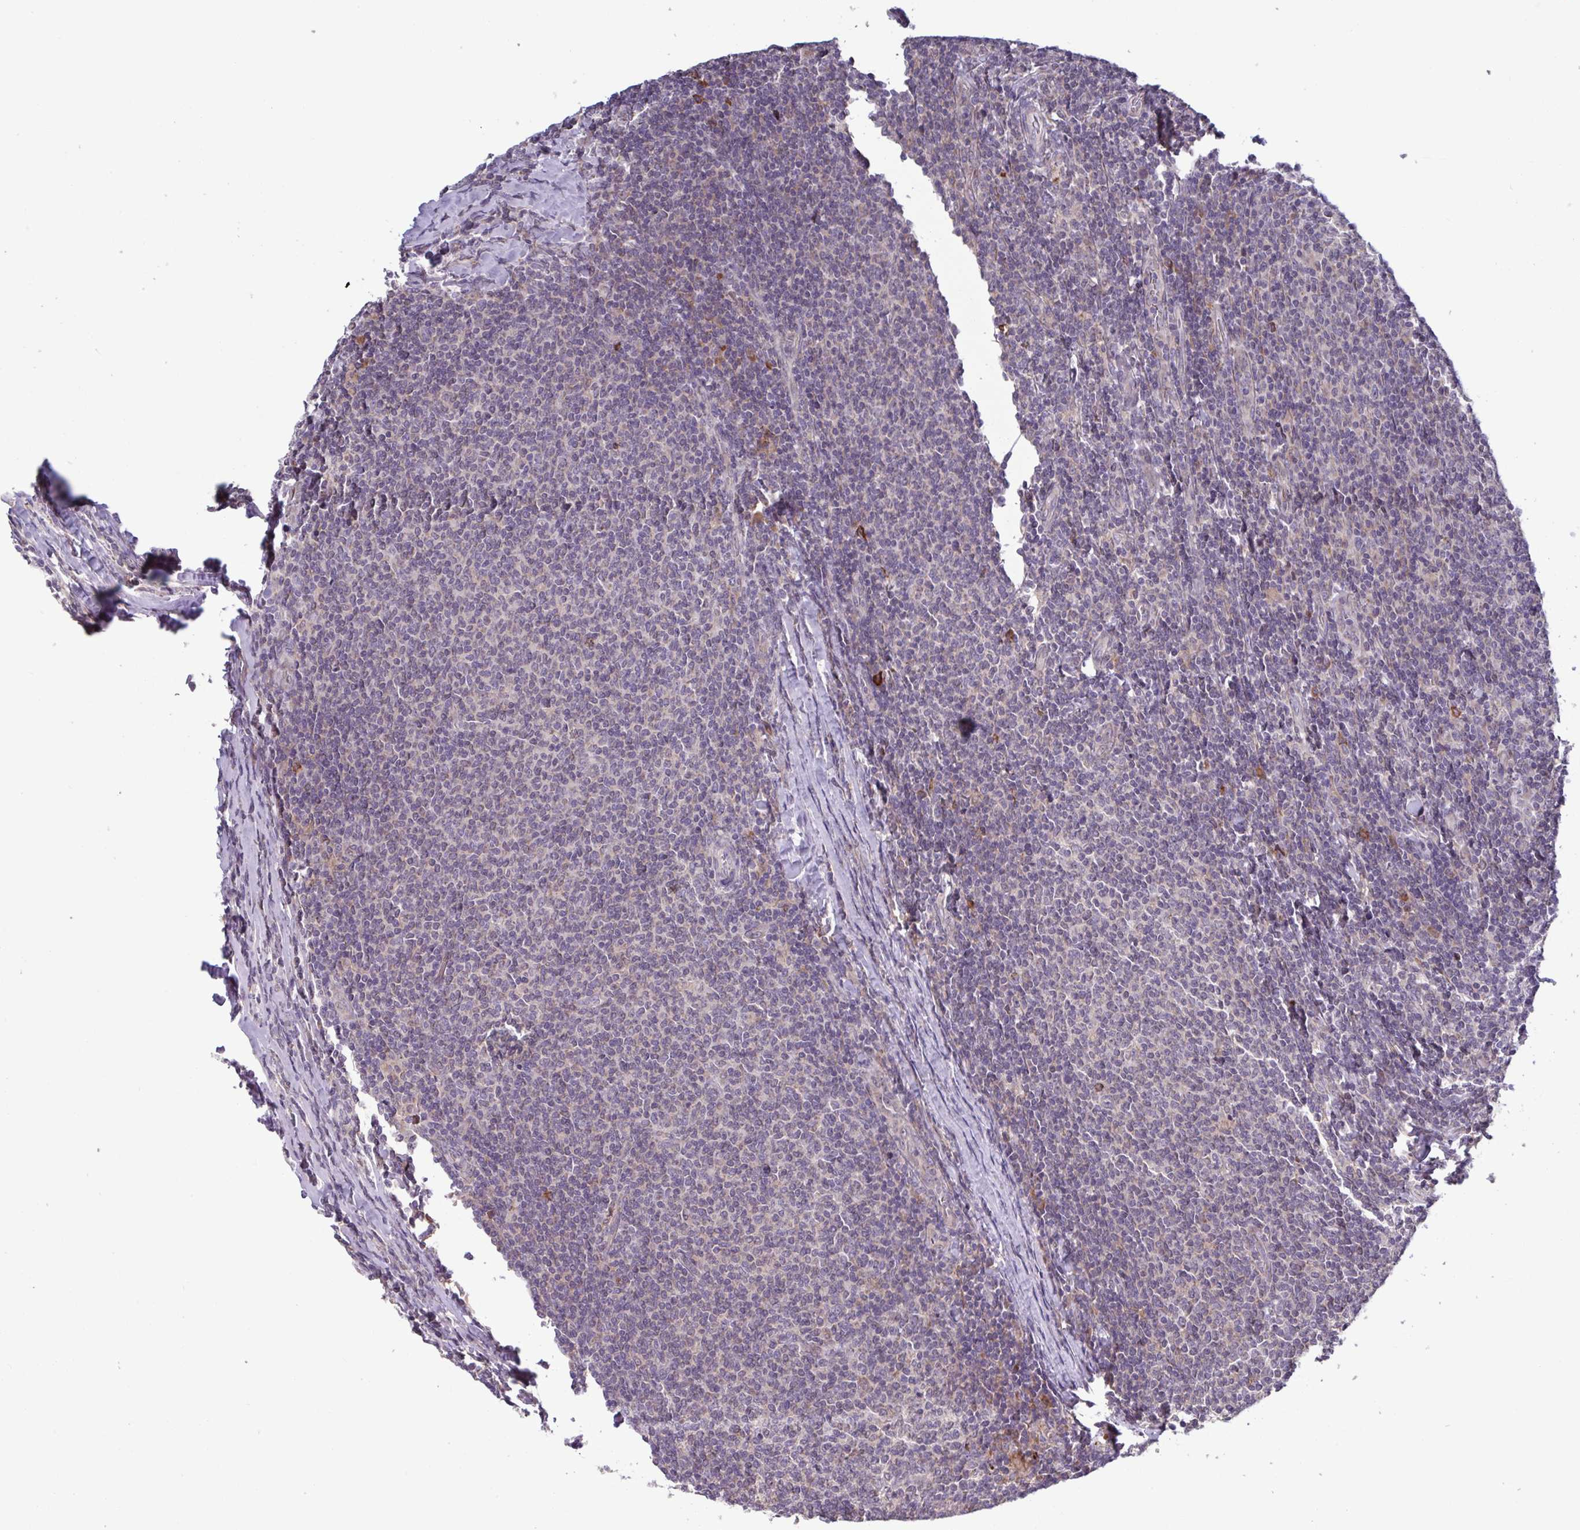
{"staining": {"intensity": "negative", "quantity": "none", "location": "none"}, "tissue": "lymphoma", "cell_type": "Tumor cells", "image_type": "cancer", "snomed": [{"axis": "morphology", "description": "Malignant lymphoma, non-Hodgkin's type, Low grade"}, {"axis": "topography", "description": "Lymph node"}], "caption": "Low-grade malignant lymphoma, non-Hodgkin's type was stained to show a protein in brown. There is no significant positivity in tumor cells. (DAB immunohistochemistry (IHC) with hematoxylin counter stain).", "gene": "CD1E", "patient": {"sex": "male", "age": 52}}